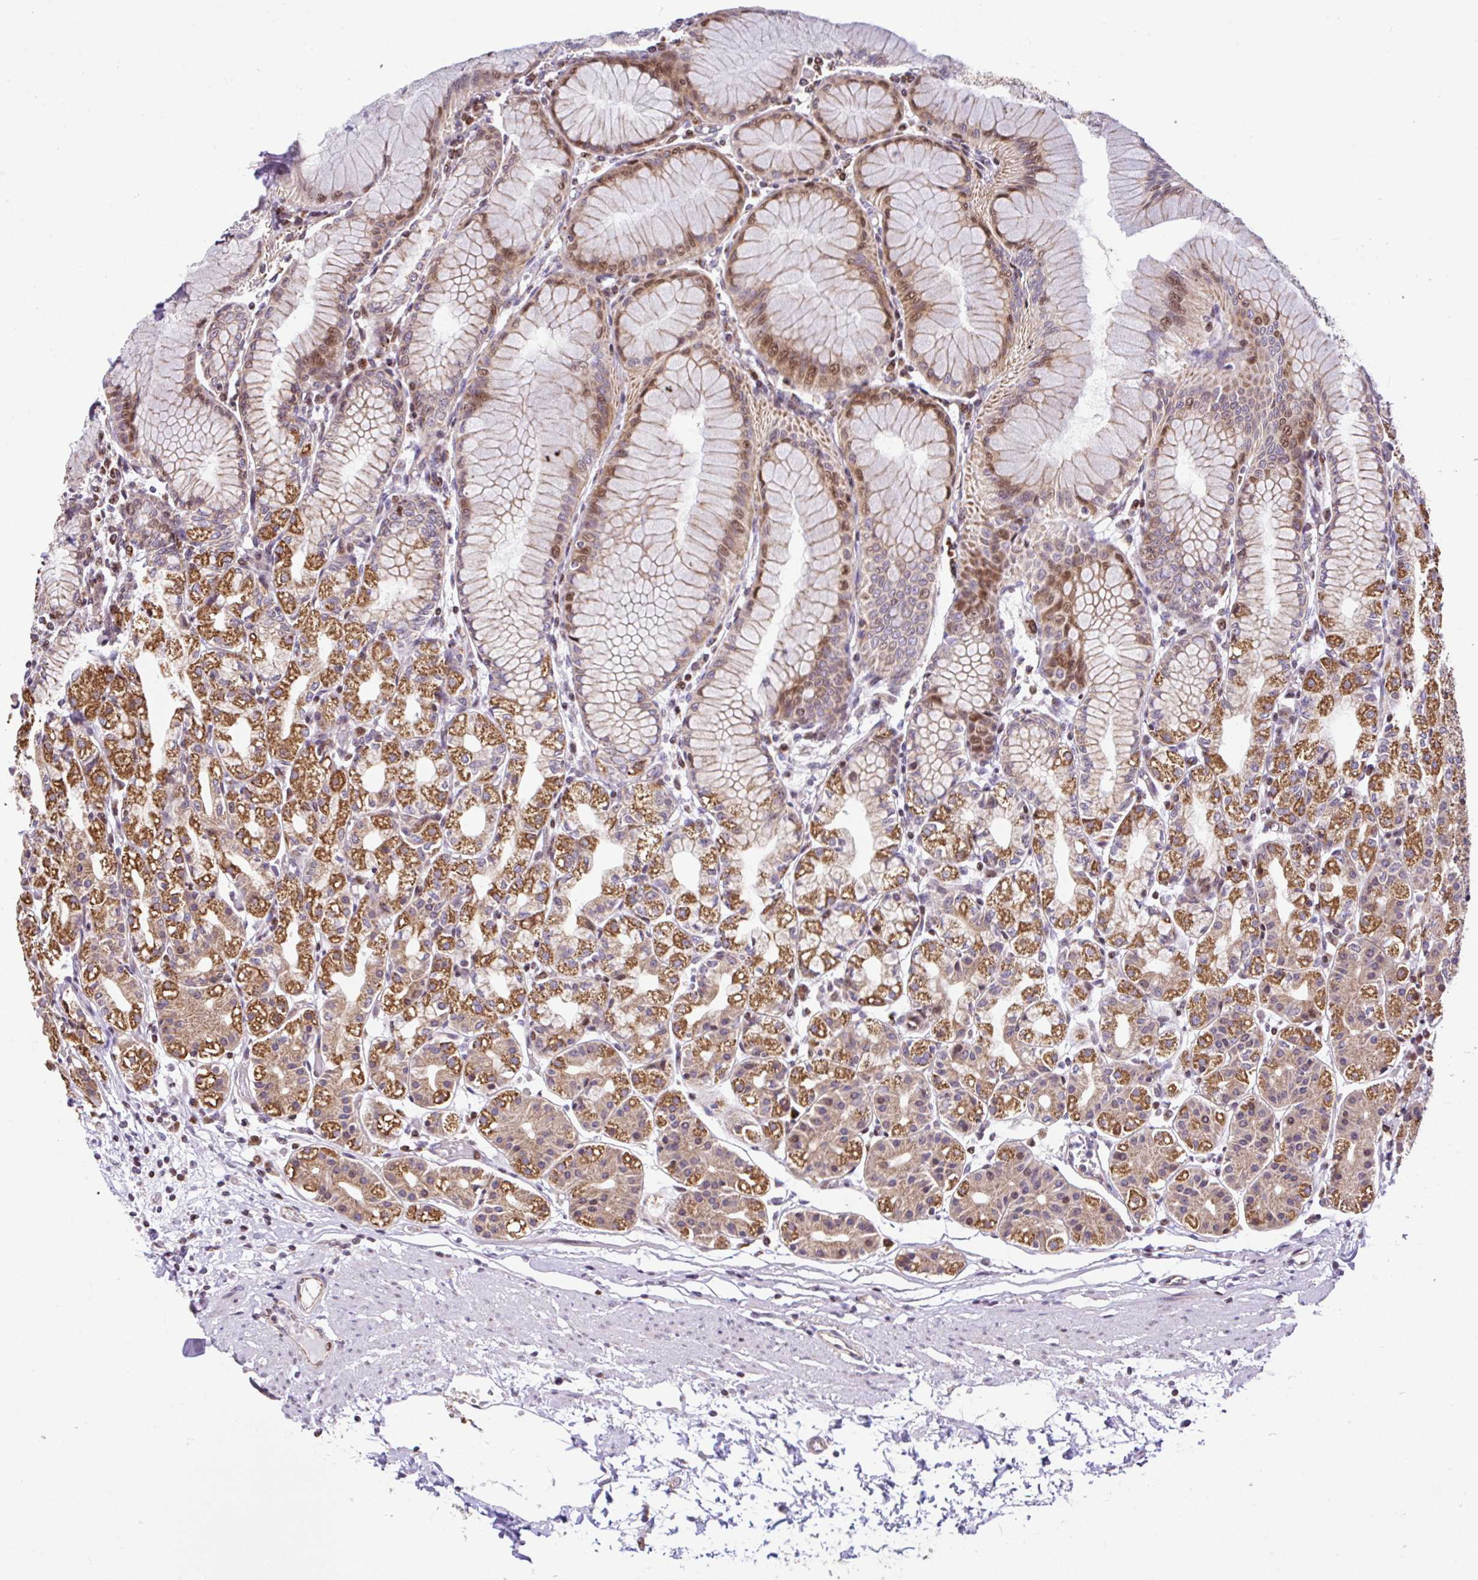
{"staining": {"intensity": "strong", "quantity": ">75%", "location": "cytoplasmic/membranous"}, "tissue": "stomach", "cell_type": "Glandular cells", "image_type": "normal", "snomed": [{"axis": "morphology", "description": "Normal tissue, NOS"}, {"axis": "topography", "description": "Stomach"}], "caption": "Benign stomach exhibits strong cytoplasmic/membranous staining in approximately >75% of glandular cells, visualized by immunohistochemistry. (DAB (3,3'-diaminobenzidine) IHC with brightfield microscopy, high magnification).", "gene": "FIGNL1", "patient": {"sex": "female", "age": 57}}